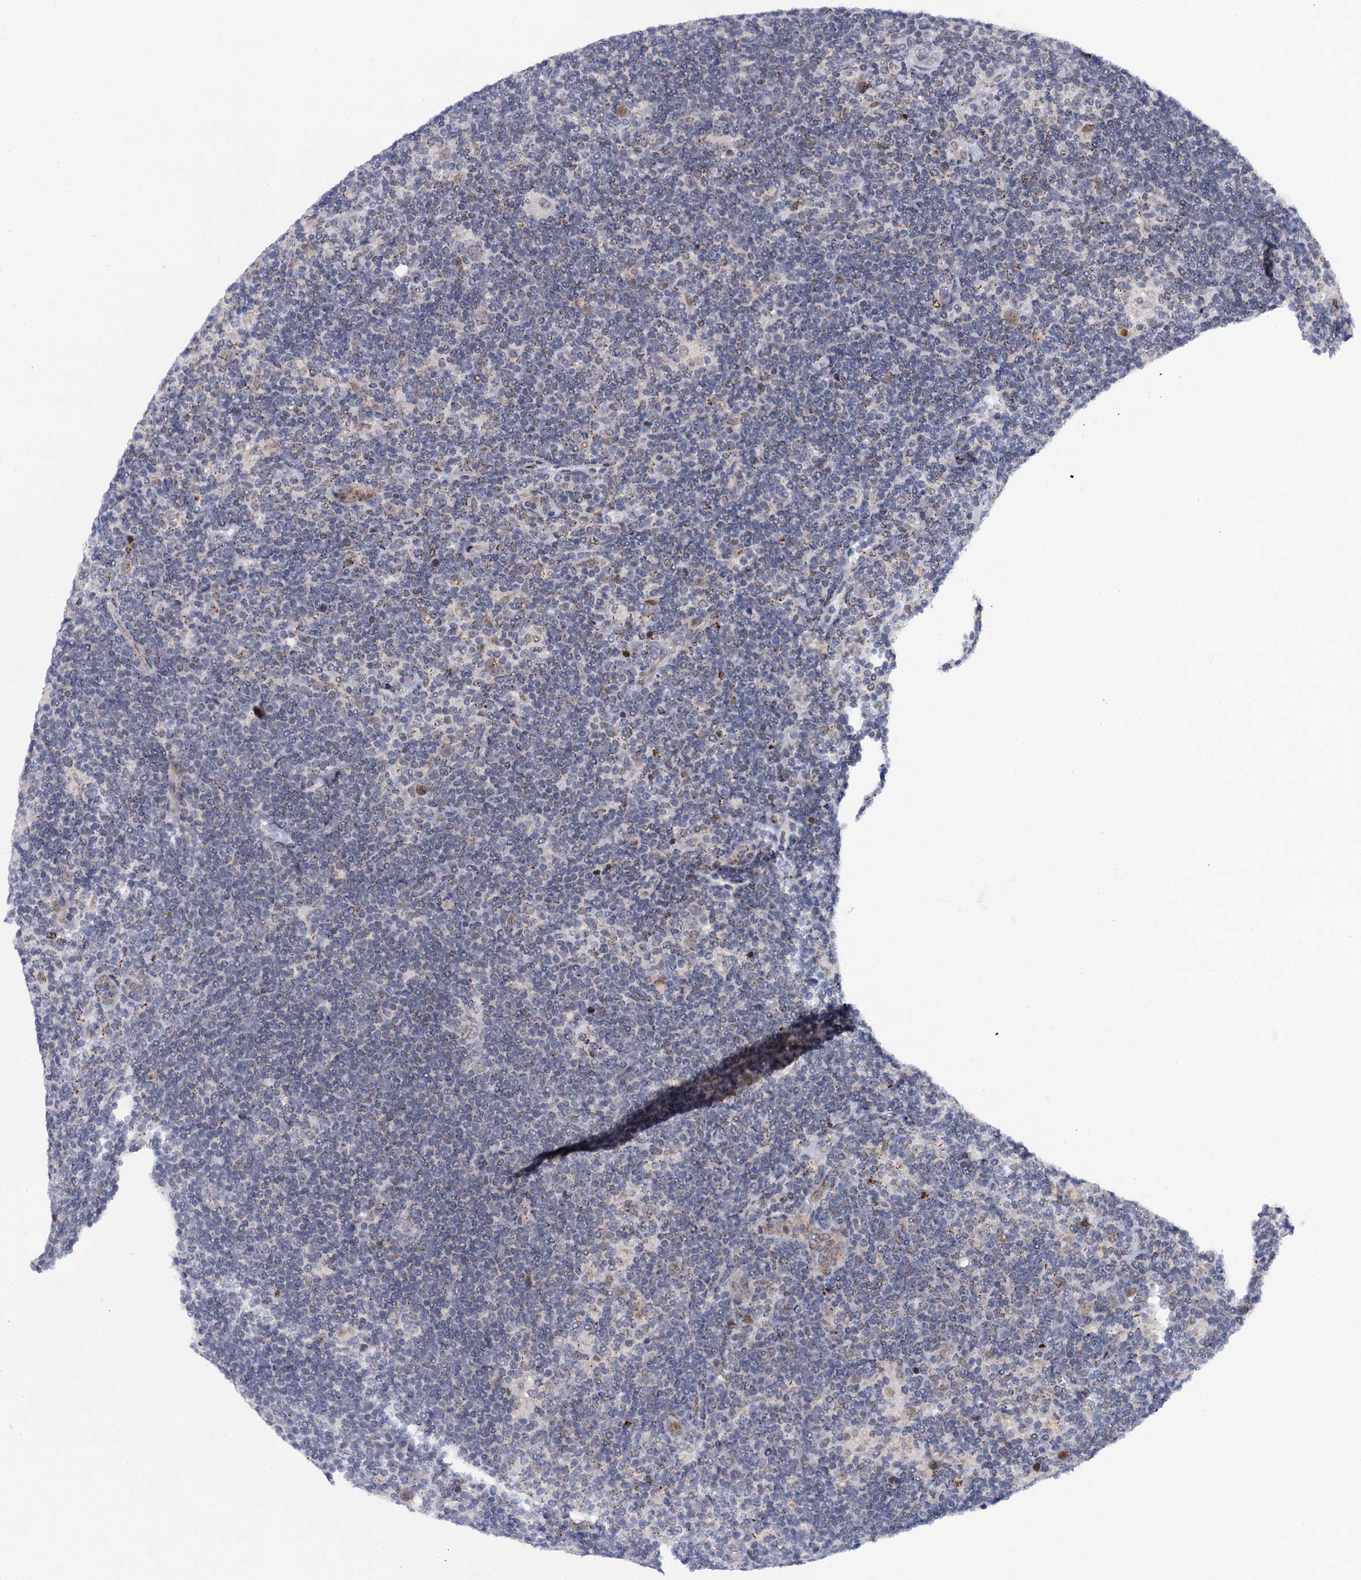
{"staining": {"intensity": "negative", "quantity": "none", "location": "none"}, "tissue": "lymphoma", "cell_type": "Tumor cells", "image_type": "cancer", "snomed": [{"axis": "morphology", "description": "Hodgkin's disease, NOS"}, {"axis": "topography", "description": "Lymph node"}], "caption": "The immunohistochemistry micrograph has no significant positivity in tumor cells of lymphoma tissue.", "gene": "THAP2", "patient": {"sex": "female", "age": 57}}